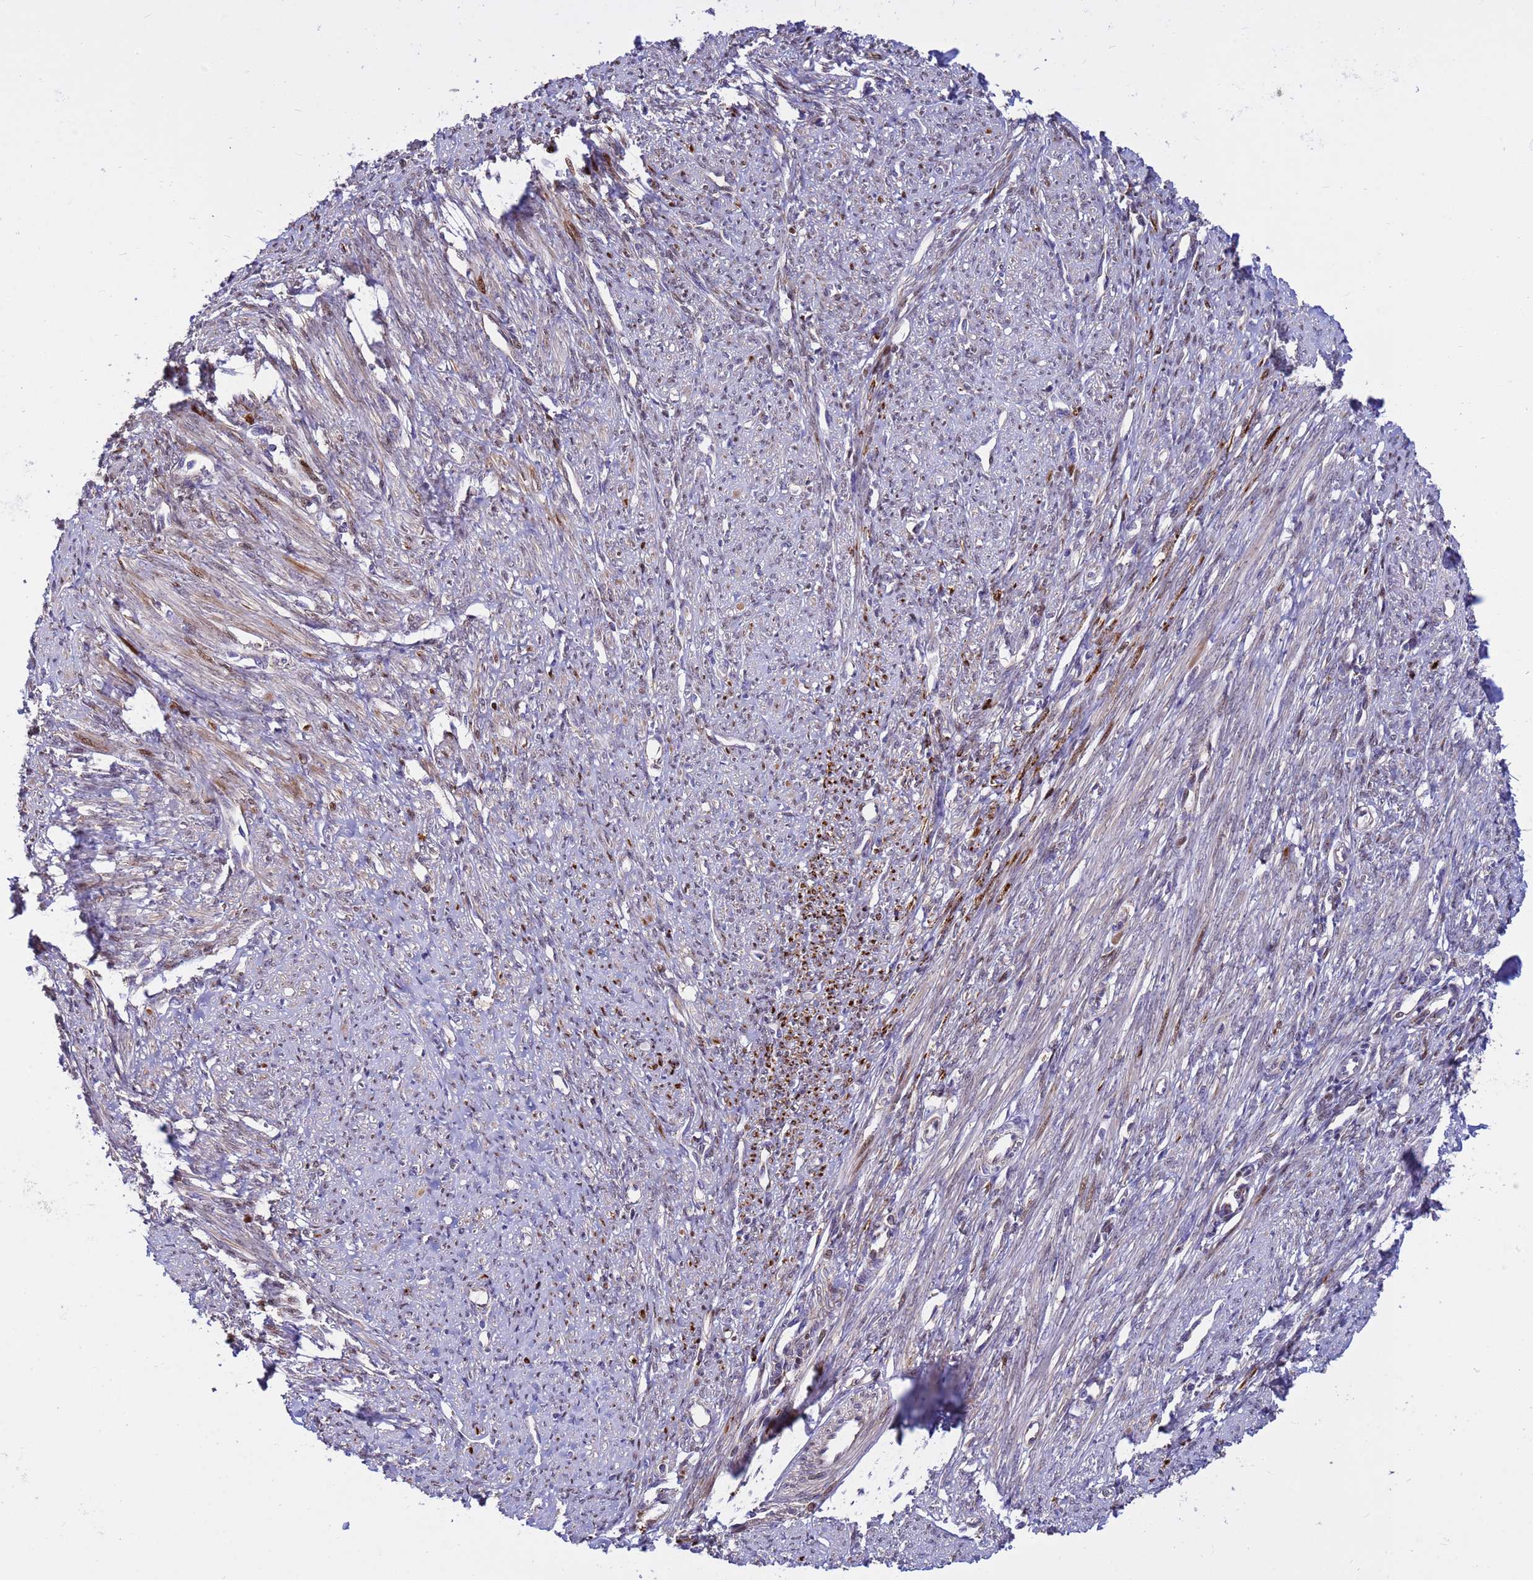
{"staining": {"intensity": "moderate", "quantity": "25%-75%", "location": "cytoplasmic/membranous"}, "tissue": "smooth muscle", "cell_type": "Smooth muscle cells", "image_type": "normal", "snomed": [{"axis": "morphology", "description": "Normal tissue, NOS"}, {"axis": "topography", "description": "Smooth muscle"}, {"axis": "topography", "description": "Uterus"}], "caption": "Smooth muscle was stained to show a protein in brown. There is medium levels of moderate cytoplasmic/membranous expression in approximately 25%-75% of smooth muscle cells. (Stains: DAB (3,3'-diaminobenzidine) in brown, nuclei in blue, Microscopy: brightfield microscopy at high magnification).", "gene": "TUBGCP3", "patient": {"sex": "female", "age": 59}}